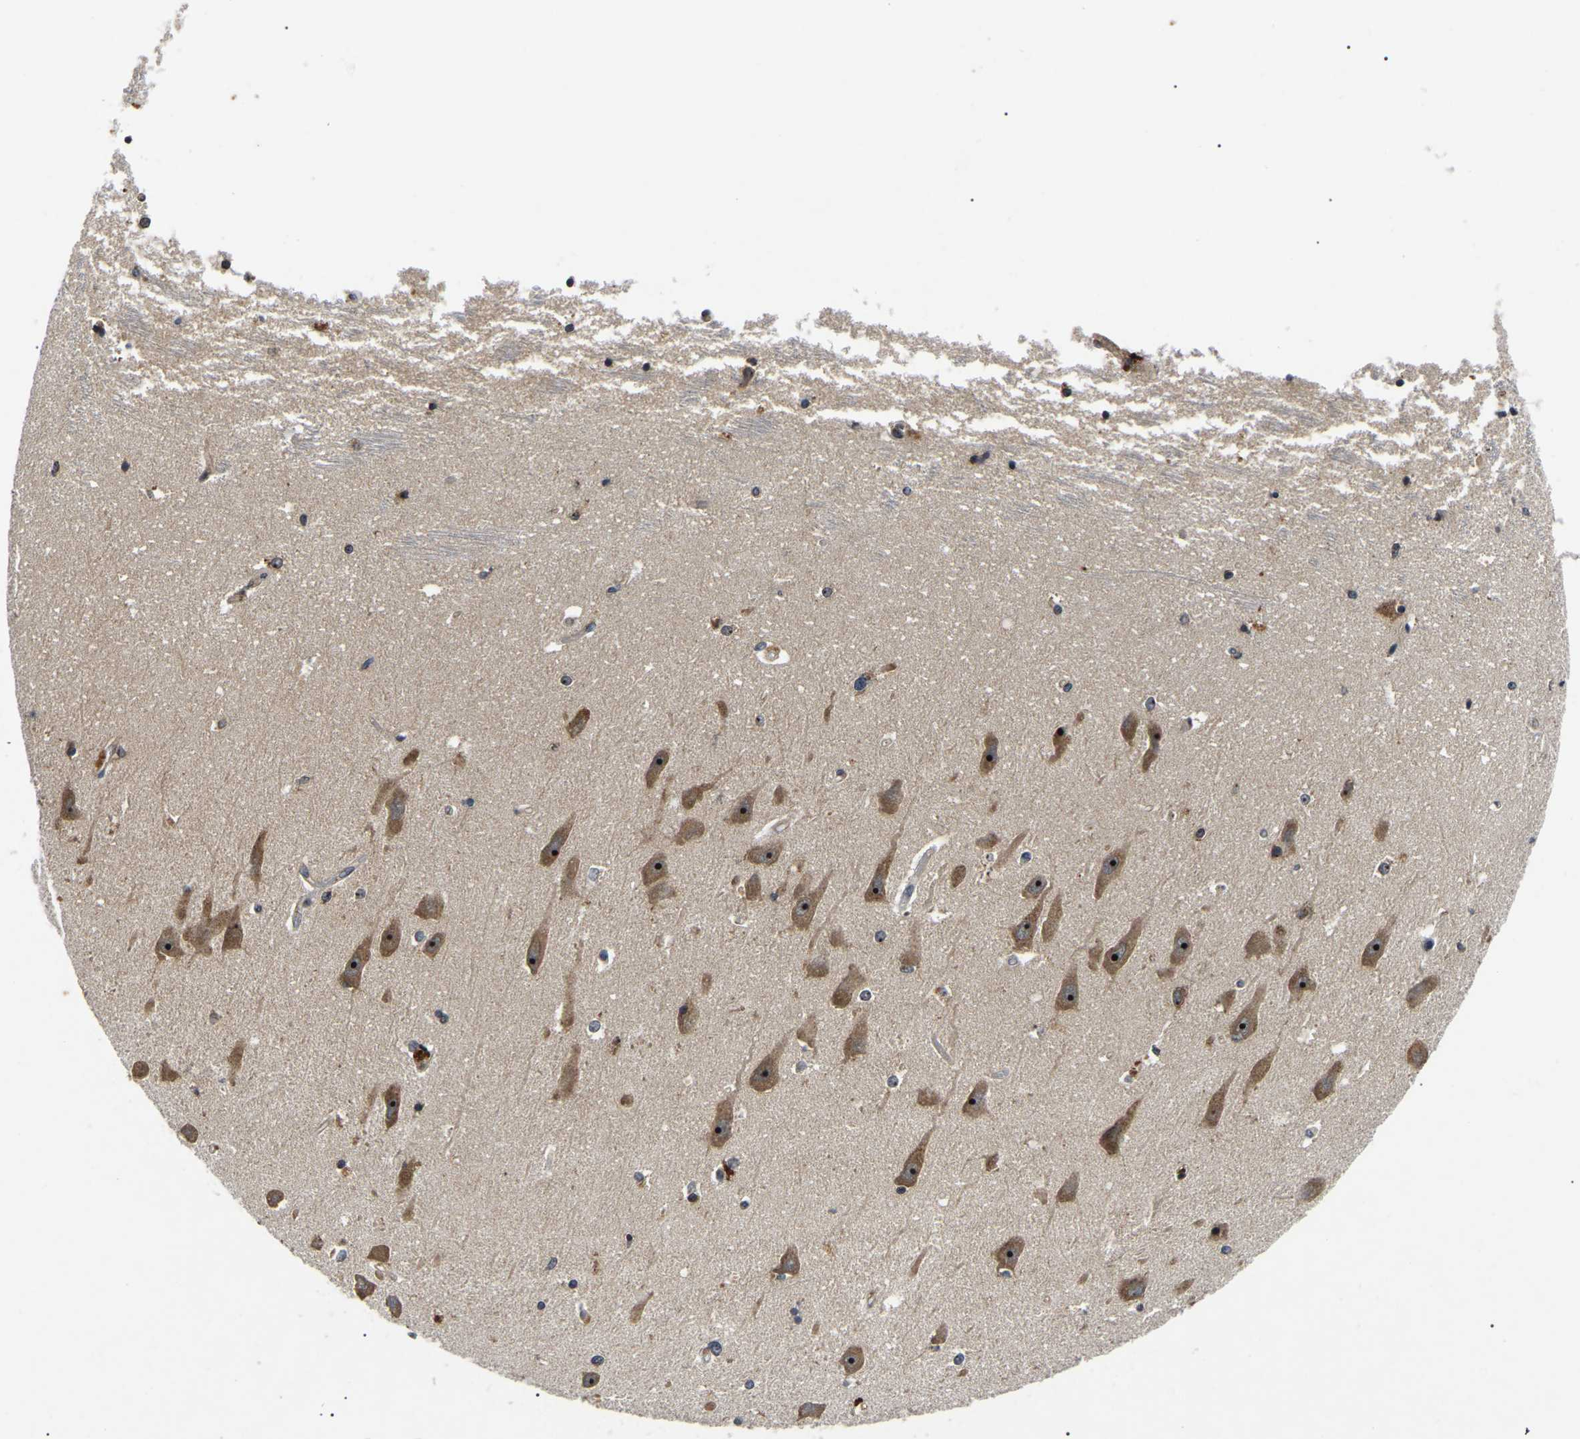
{"staining": {"intensity": "moderate", "quantity": "25%-75%", "location": "cytoplasmic/membranous,nuclear"}, "tissue": "hippocampus", "cell_type": "Glial cells", "image_type": "normal", "snomed": [{"axis": "morphology", "description": "Normal tissue, NOS"}, {"axis": "topography", "description": "Hippocampus"}], "caption": "Immunohistochemical staining of benign human hippocampus demonstrates 25%-75% levels of moderate cytoplasmic/membranous,nuclear protein expression in about 25%-75% of glial cells. The protein is shown in brown color, while the nuclei are stained blue.", "gene": "RBM28", "patient": {"sex": "male", "age": 45}}